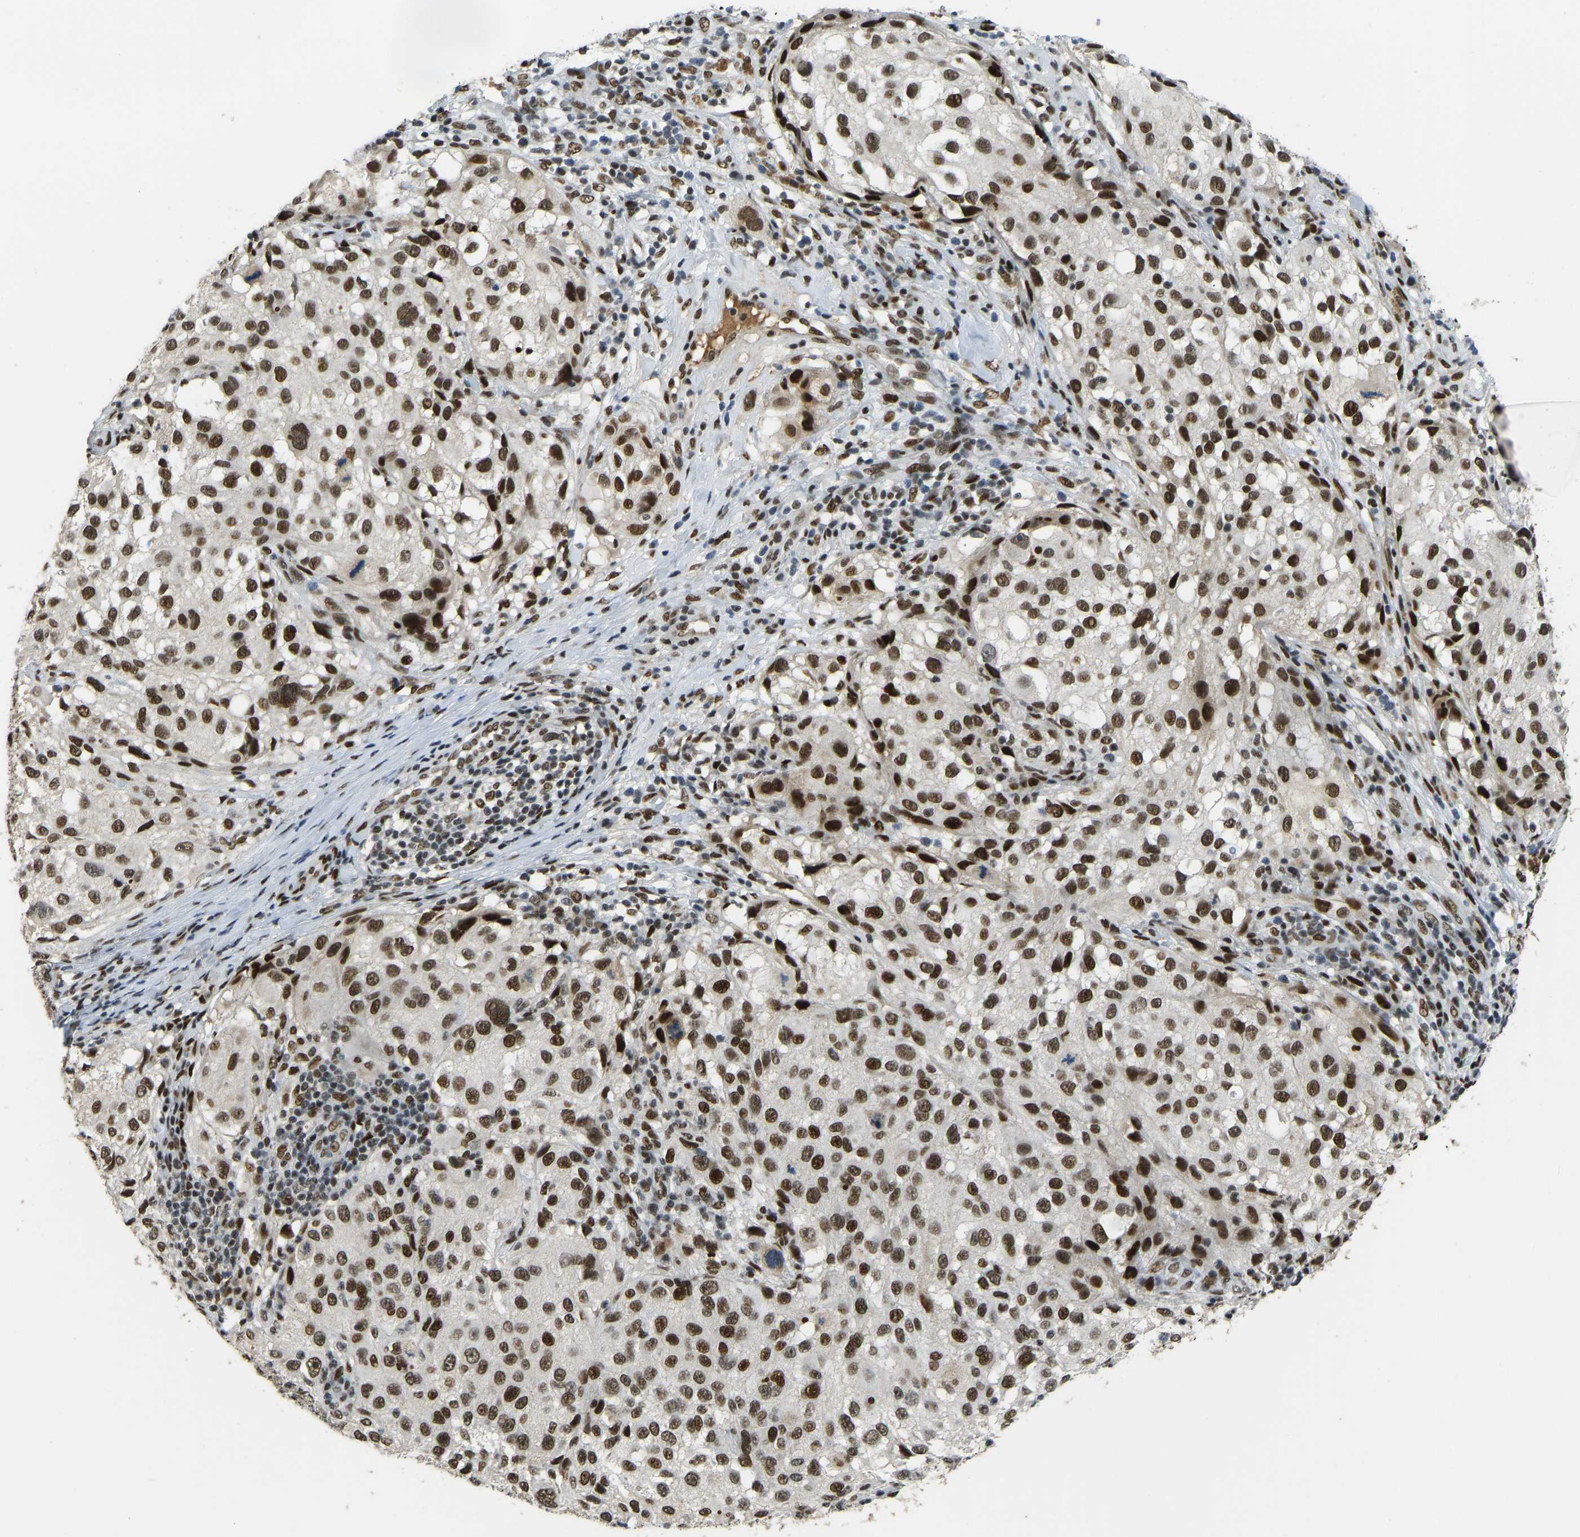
{"staining": {"intensity": "strong", "quantity": ">75%", "location": "nuclear"}, "tissue": "melanoma", "cell_type": "Tumor cells", "image_type": "cancer", "snomed": [{"axis": "morphology", "description": "Necrosis, NOS"}, {"axis": "morphology", "description": "Malignant melanoma, NOS"}, {"axis": "topography", "description": "Skin"}], "caption": "High-magnification brightfield microscopy of malignant melanoma stained with DAB (brown) and counterstained with hematoxylin (blue). tumor cells exhibit strong nuclear staining is identified in about>75% of cells. (DAB IHC with brightfield microscopy, high magnification).", "gene": "FOXK1", "patient": {"sex": "female", "age": 87}}